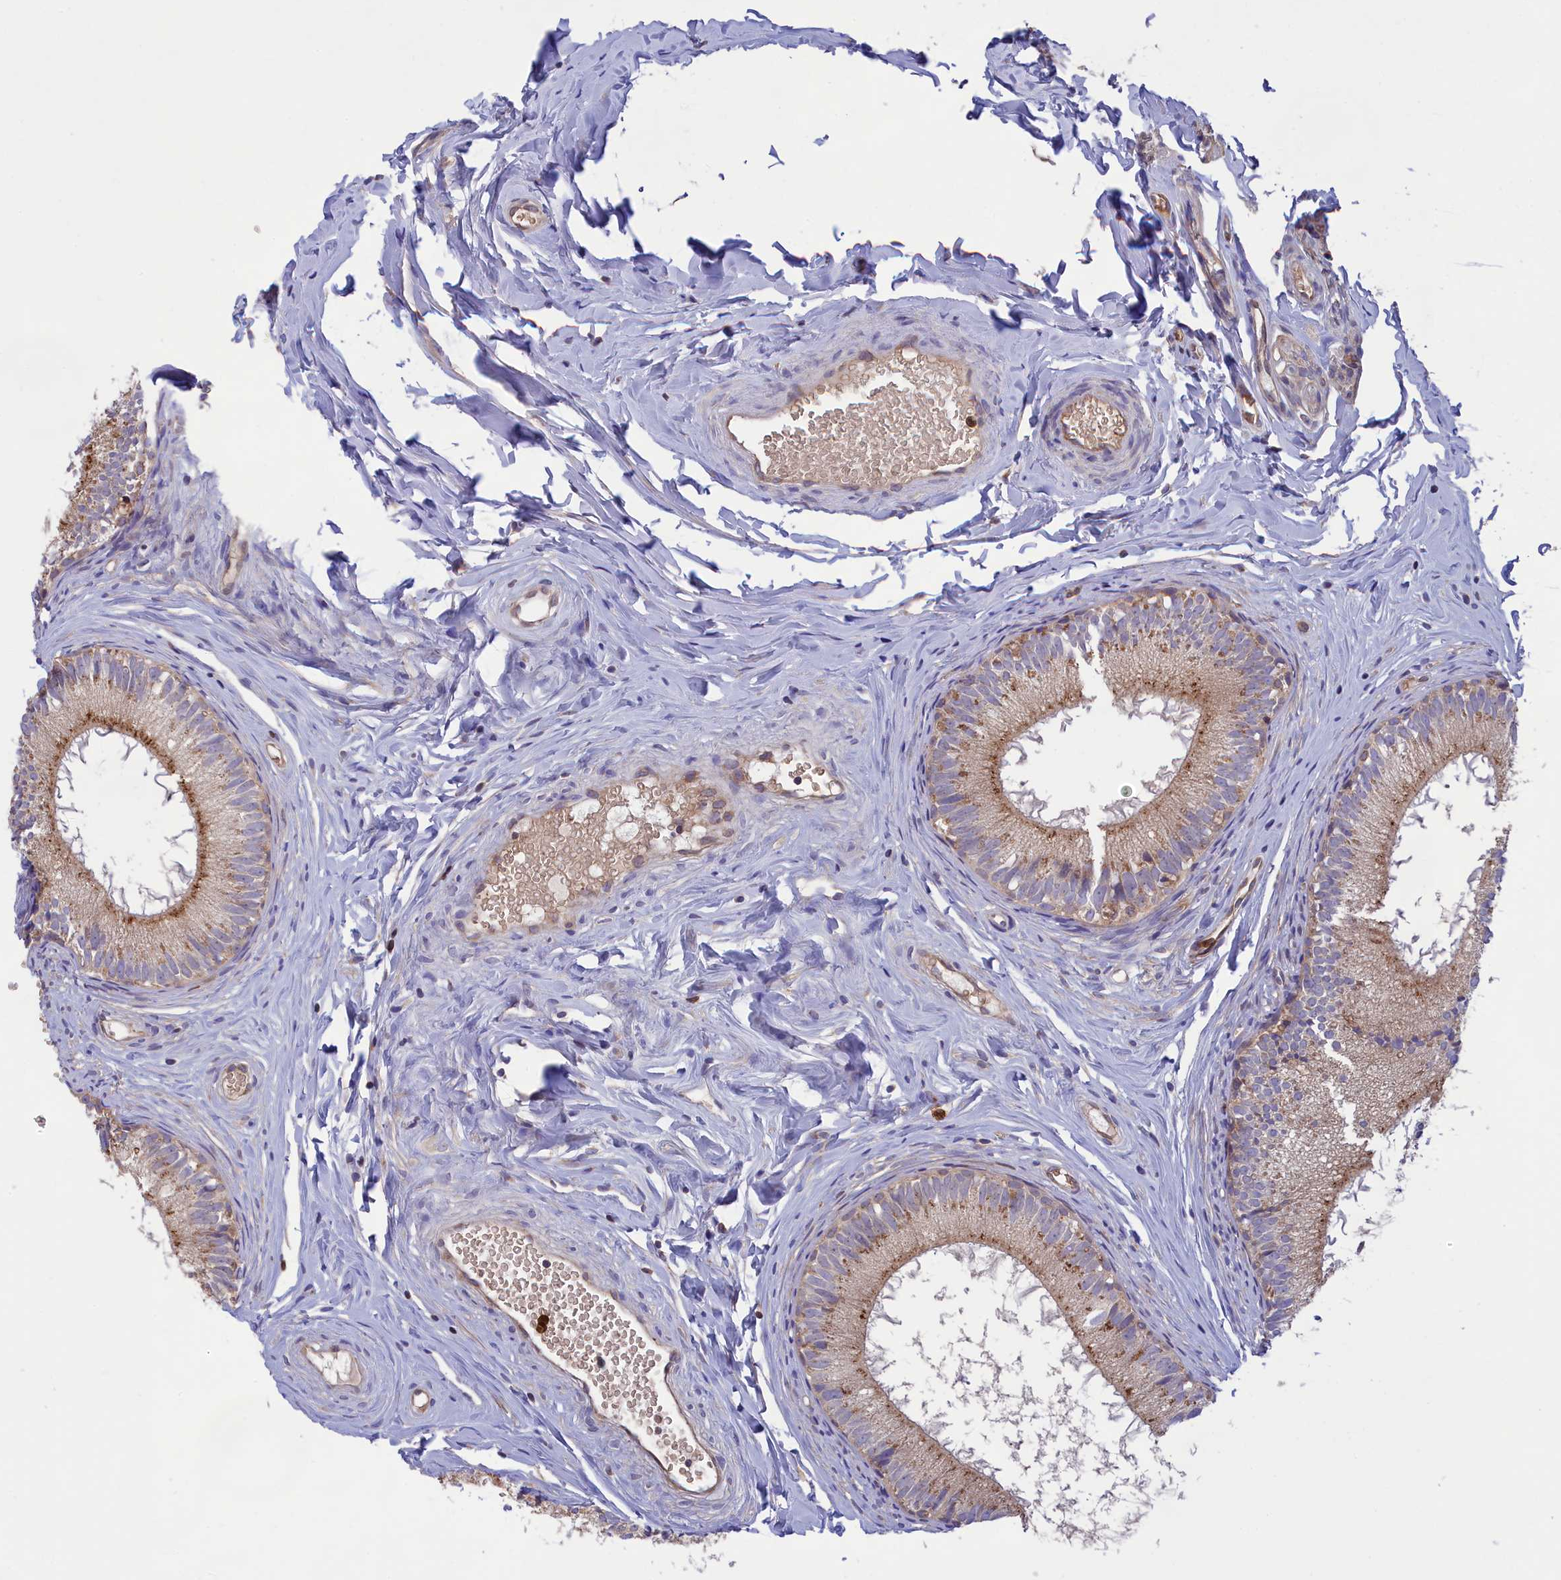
{"staining": {"intensity": "moderate", "quantity": "<25%", "location": "cytoplasmic/membranous"}, "tissue": "epididymis", "cell_type": "Glandular cells", "image_type": "normal", "snomed": [{"axis": "morphology", "description": "Normal tissue, NOS"}, {"axis": "topography", "description": "Epididymis"}], "caption": "Immunohistochemistry (IHC) photomicrograph of benign epididymis: human epididymis stained using immunohistochemistry reveals low levels of moderate protein expression localized specifically in the cytoplasmic/membranous of glandular cells, appearing as a cytoplasmic/membranous brown color.", "gene": "PKHD1L1", "patient": {"sex": "male", "age": 34}}